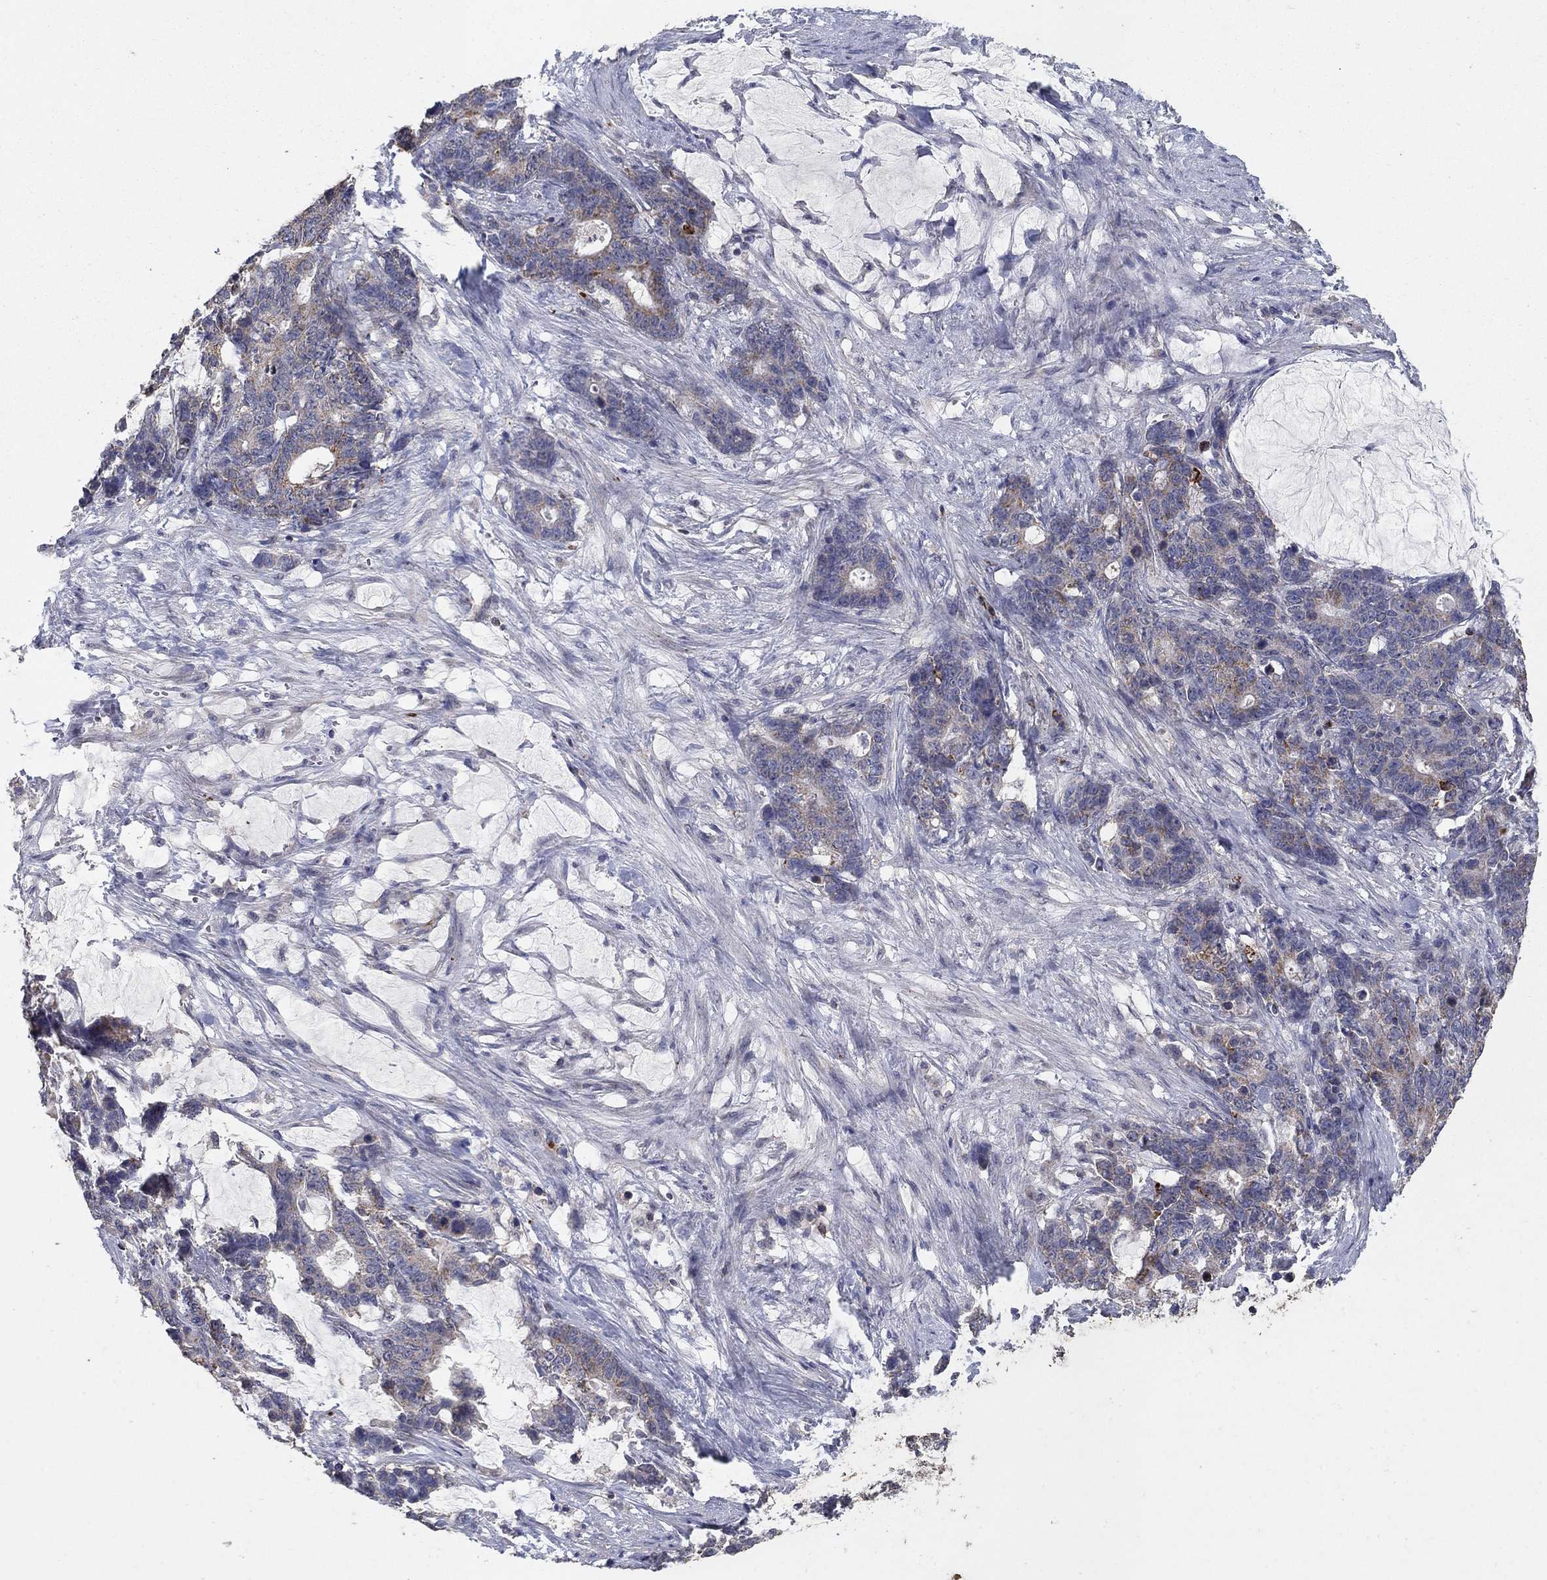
{"staining": {"intensity": "weak", "quantity": ">75%", "location": "cytoplasmic/membranous"}, "tissue": "stomach cancer", "cell_type": "Tumor cells", "image_type": "cancer", "snomed": [{"axis": "morphology", "description": "Normal tissue, NOS"}, {"axis": "morphology", "description": "Adenocarcinoma, NOS"}, {"axis": "topography", "description": "Stomach"}], "caption": "A high-resolution photomicrograph shows immunohistochemistry staining of stomach cancer (adenocarcinoma), which displays weak cytoplasmic/membranous expression in about >75% of tumor cells. Ihc stains the protein of interest in brown and the nuclei are stained blue.", "gene": "GPSM1", "patient": {"sex": "female", "age": 64}}